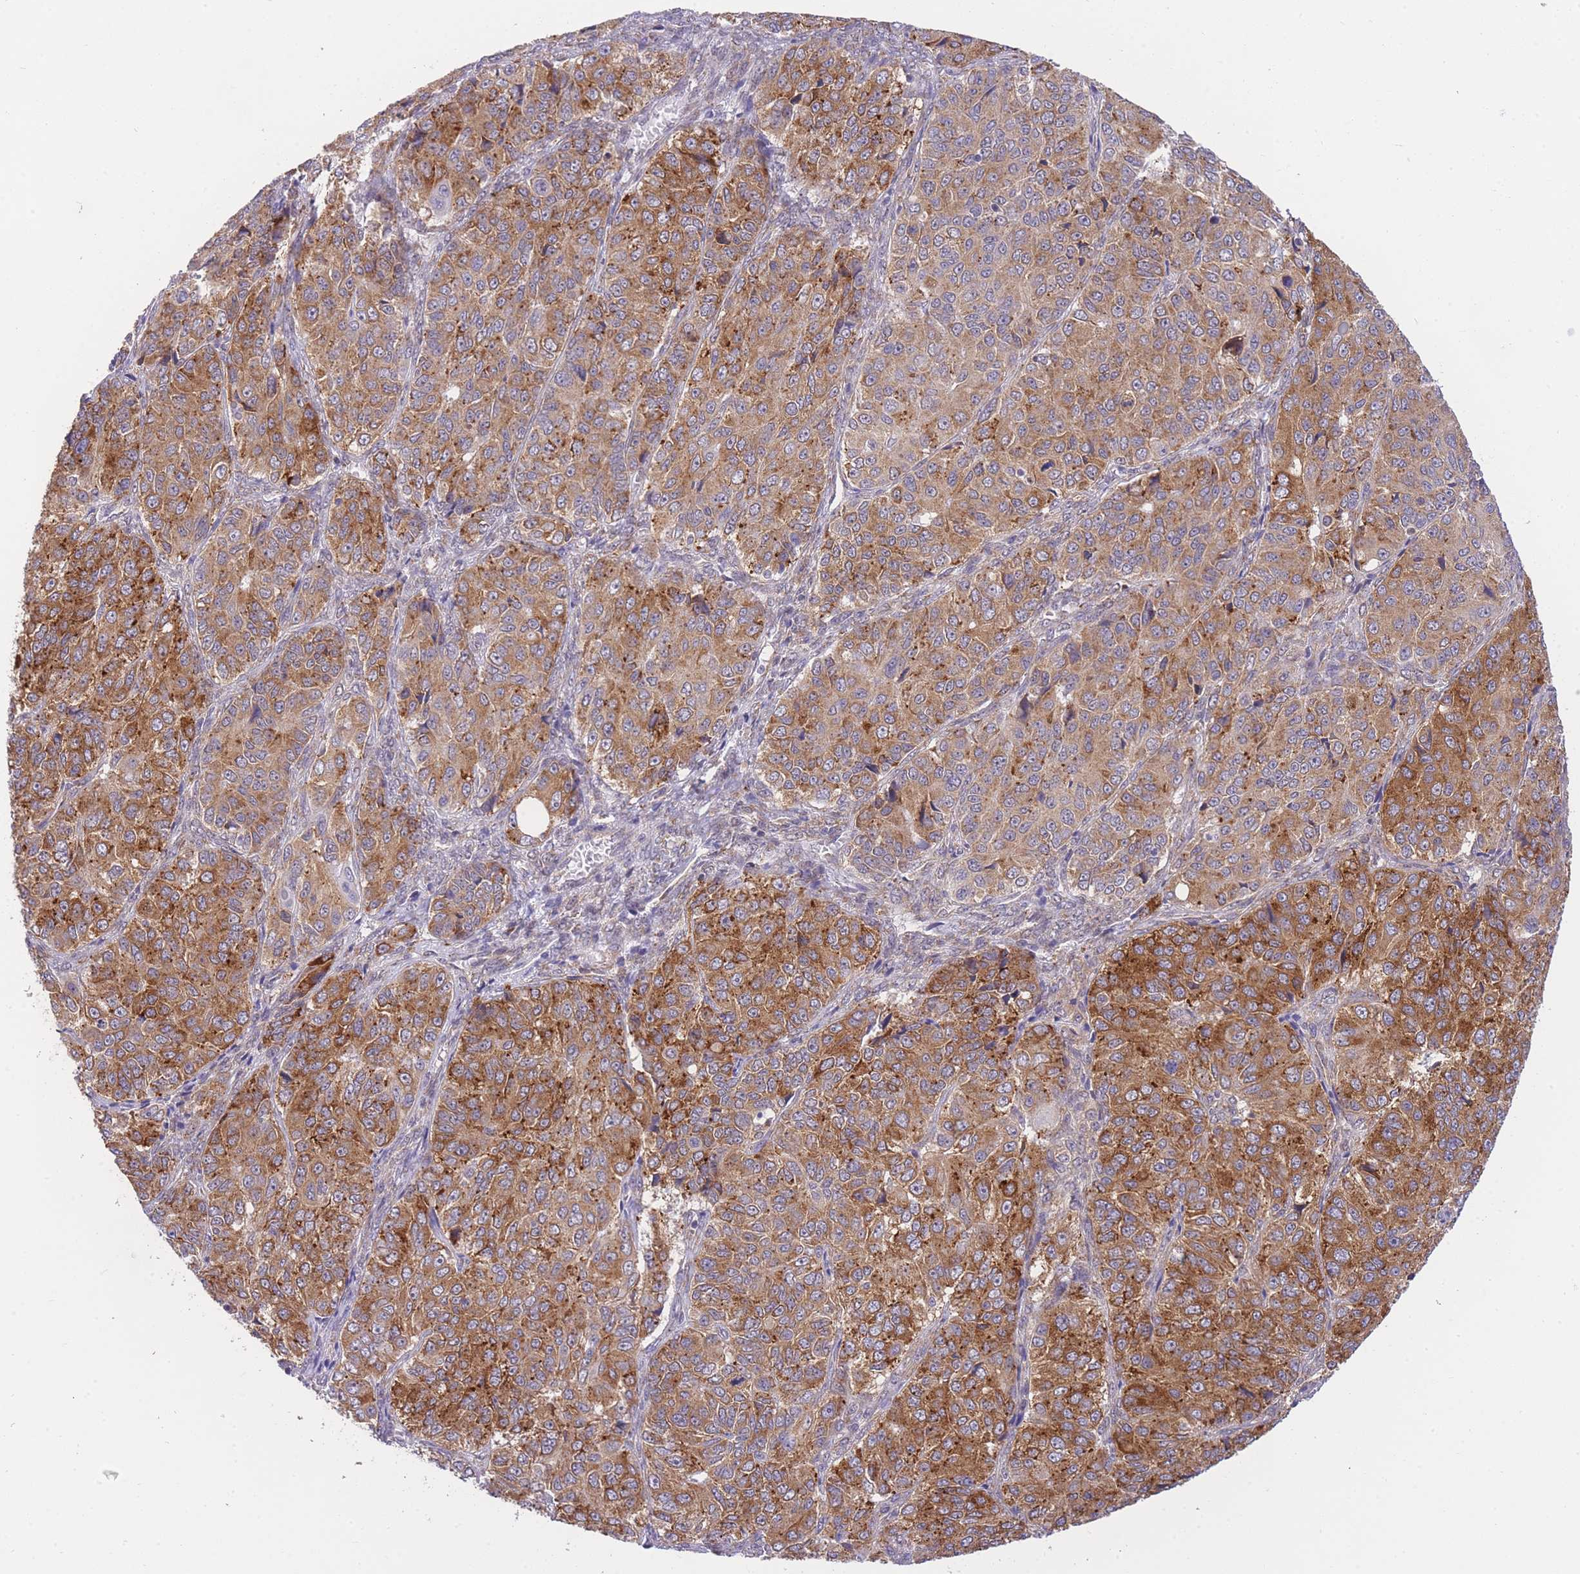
{"staining": {"intensity": "moderate", "quantity": ">75%", "location": "cytoplasmic/membranous"}, "tissue": "ovarian cancer", "cell_type": "Tumor cells", "image_type": "cancer", "snomed": [{"axis": "morphology", "description": "Carcinoma, endometroid"}, {"axis": "topography", "description": "Ovary"}], "caption": "Ovarian cancer (endometroid carcinoma) stained with DAB immunohistochemistry exhibits medium levels of moderate cytoplasmic/membranous staining in approximately >75% of tumor cells.", "gene": "EXOSC8", "patient": {"sex": "female", "age": 51}}